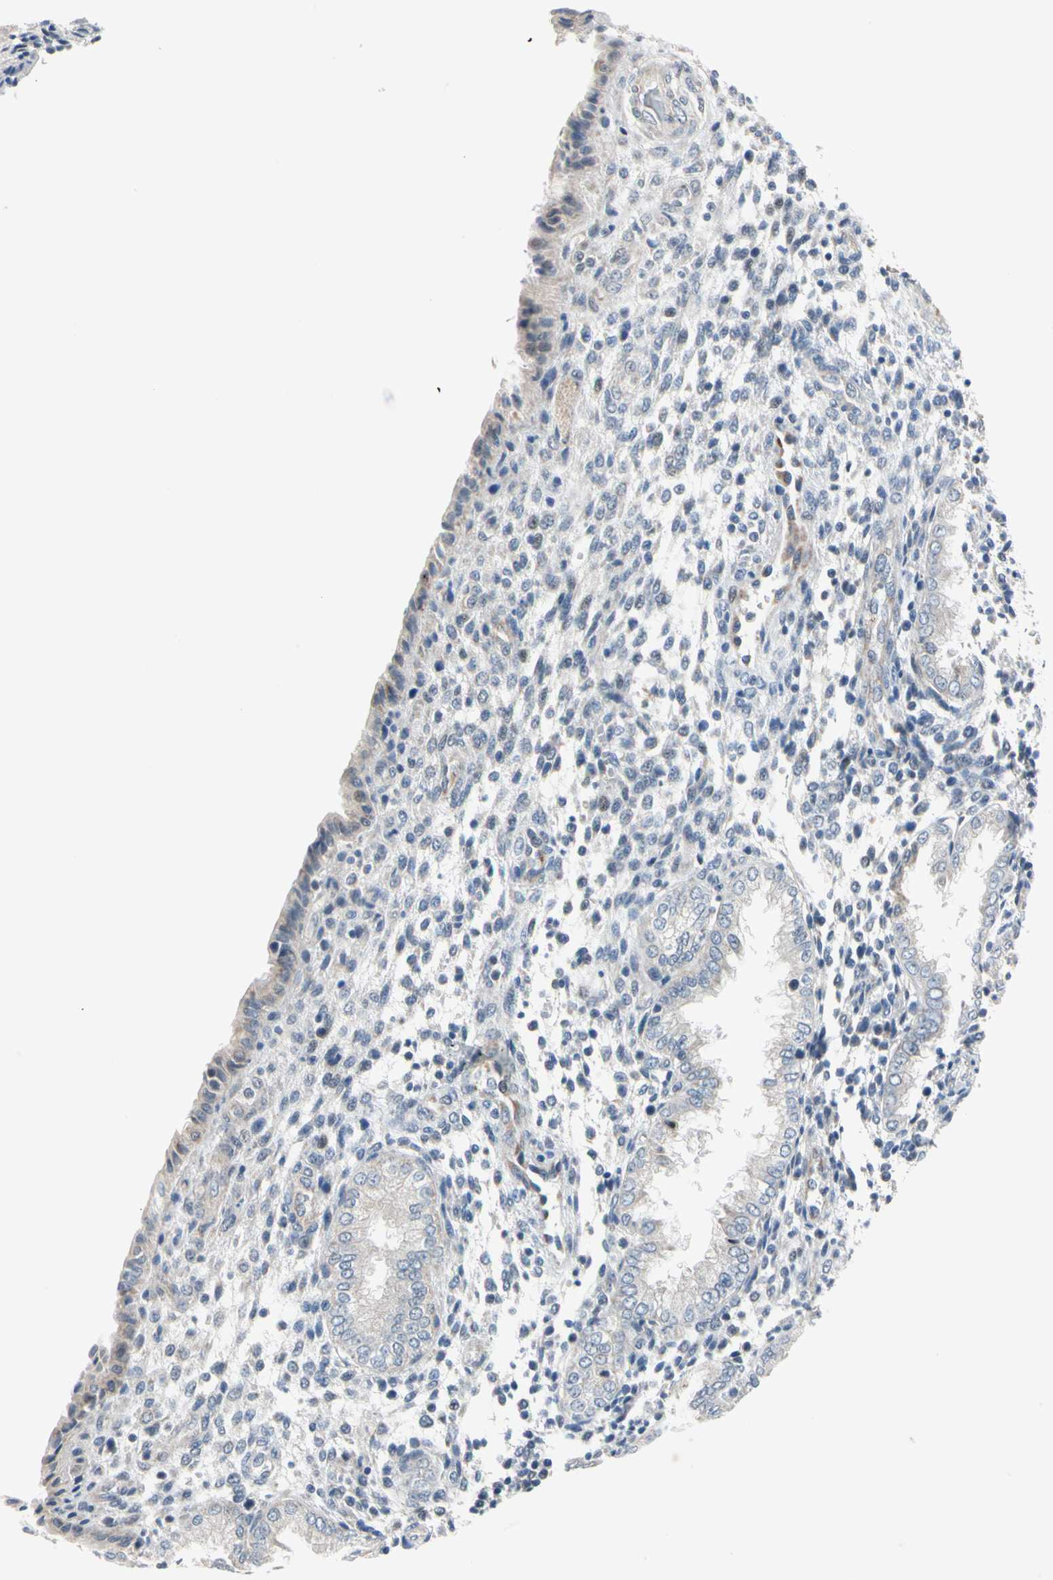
{"staining": {"intensity": "weak", "quantity": "25%-75%", "location": "cytoplasmic/membranous"}, "tissue": "endometrium", "cell_type": "Cells in endometrial stroma", "image_type": "normal", "snomed": [{"axis": "morphology", "description": "Normal tissue, NOS"}, {"axis": "topography", "description": "Endometrium"}], "caption": "The immunohistochemical stain highlights weak cytoplasmic/membranous positivity in cells in endometrial stroma of benign endometrium. The staining is performed using DAB (3,3'-diaminobenzidine) brown chromogen to label protein expression. The nuclei are counter-stained blue using hematoxylin.", "gene": "MARK1", "patient": {"sex": "female", "age": 33}}